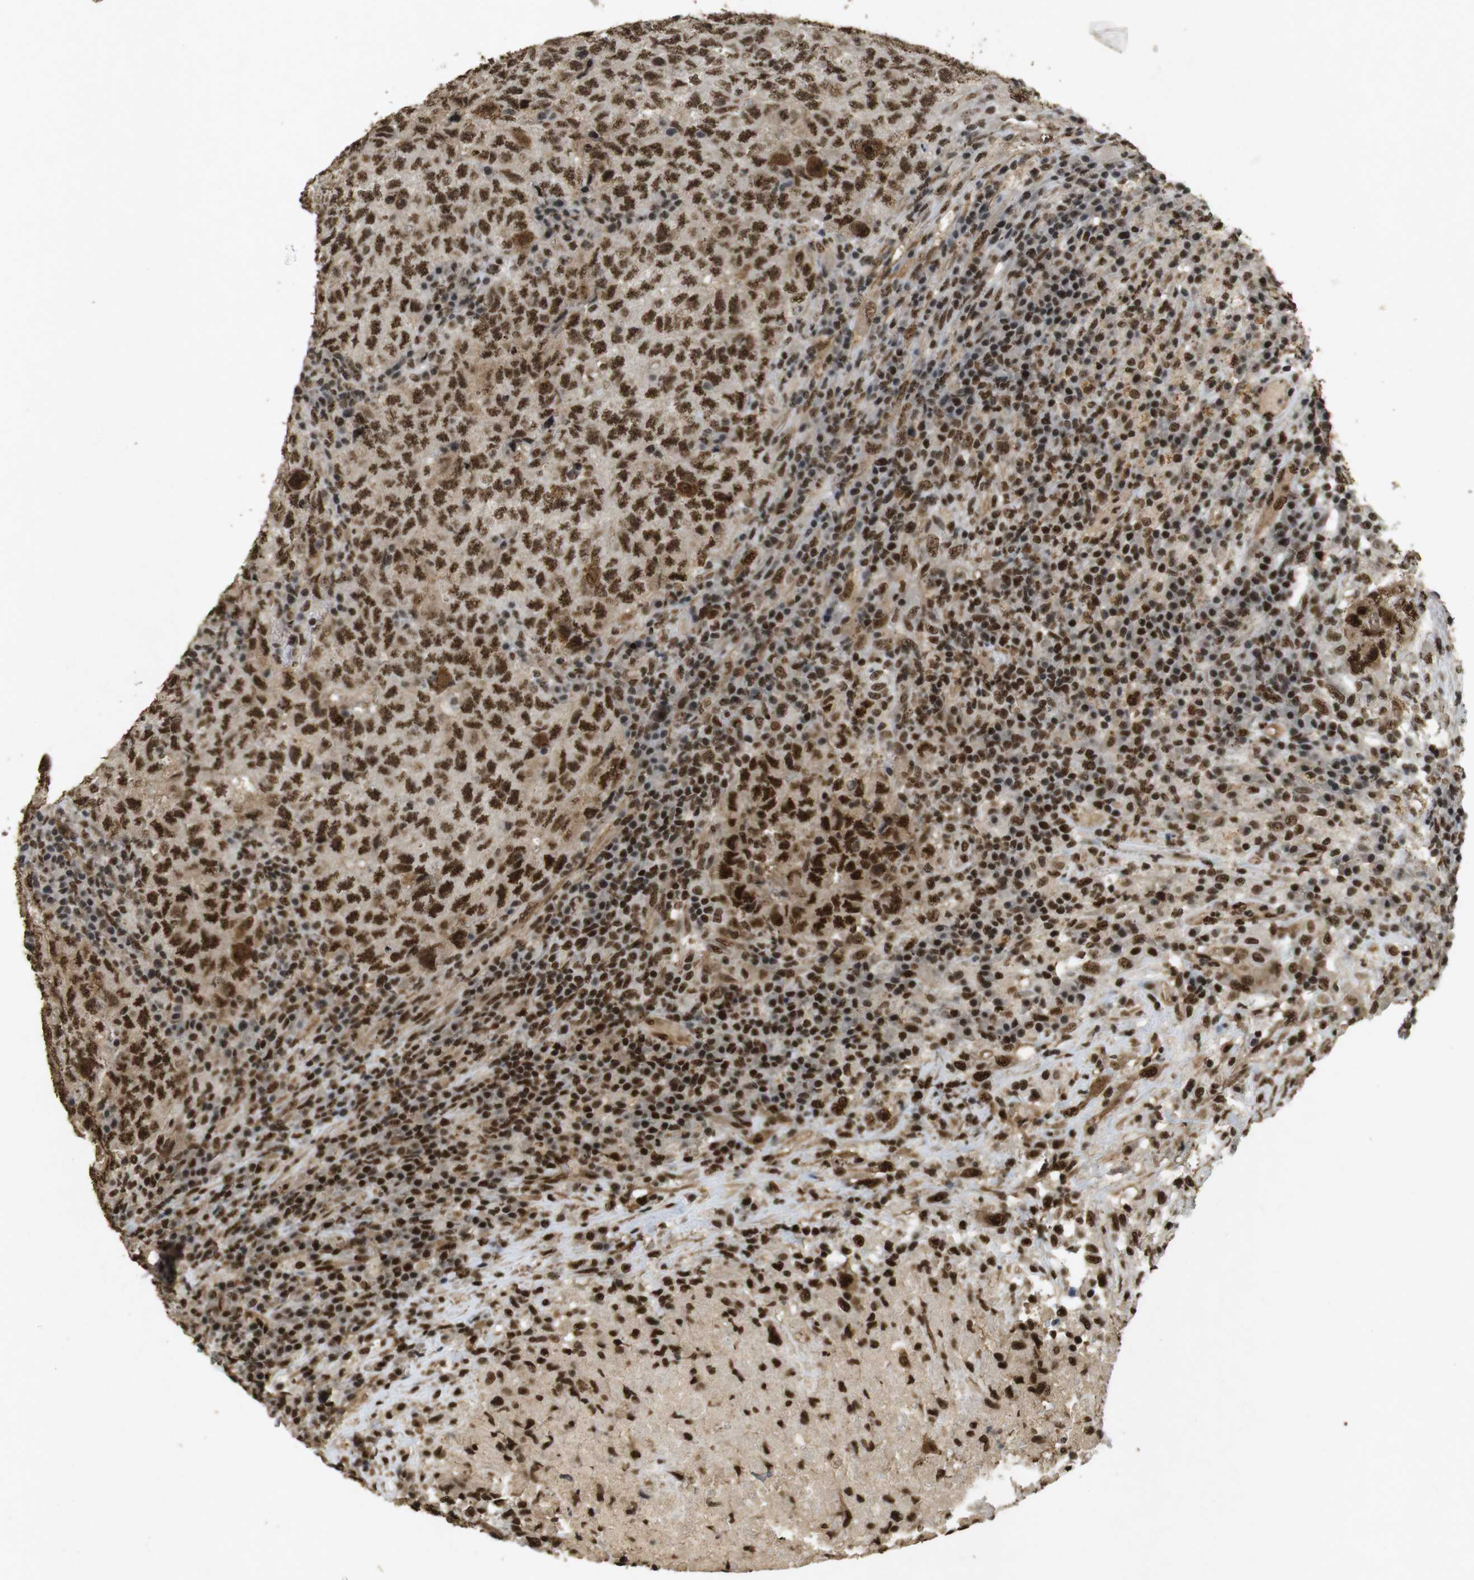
{"staining": {"intensity": "strong", "quantity": ">75%", "location": "cytoplasmic/membranous,nuclear"}, "tissue": "testis cancer", "cell_type": "Tumor cells", "image_type": "cancer", "snomed": [{"axis": "morphology", "description": "Necrosis, NOS"}, {"axis": "morphology", "description": "Carcinoma, Embryonal, NOS"}, {"axis": "topography", "description": "Testis"}], "caption": "This image reveals testis embryonal carcinoma stained with immunohistochemistry (IHC) to label a protein in brown. The cytoplasmic/membranous and nuclear of tumor cells show strong positivity for the protein. Nuclei are counter-stained blue.", "gene": "GATA4", "patient": {"sex": "male", "age": 19}}